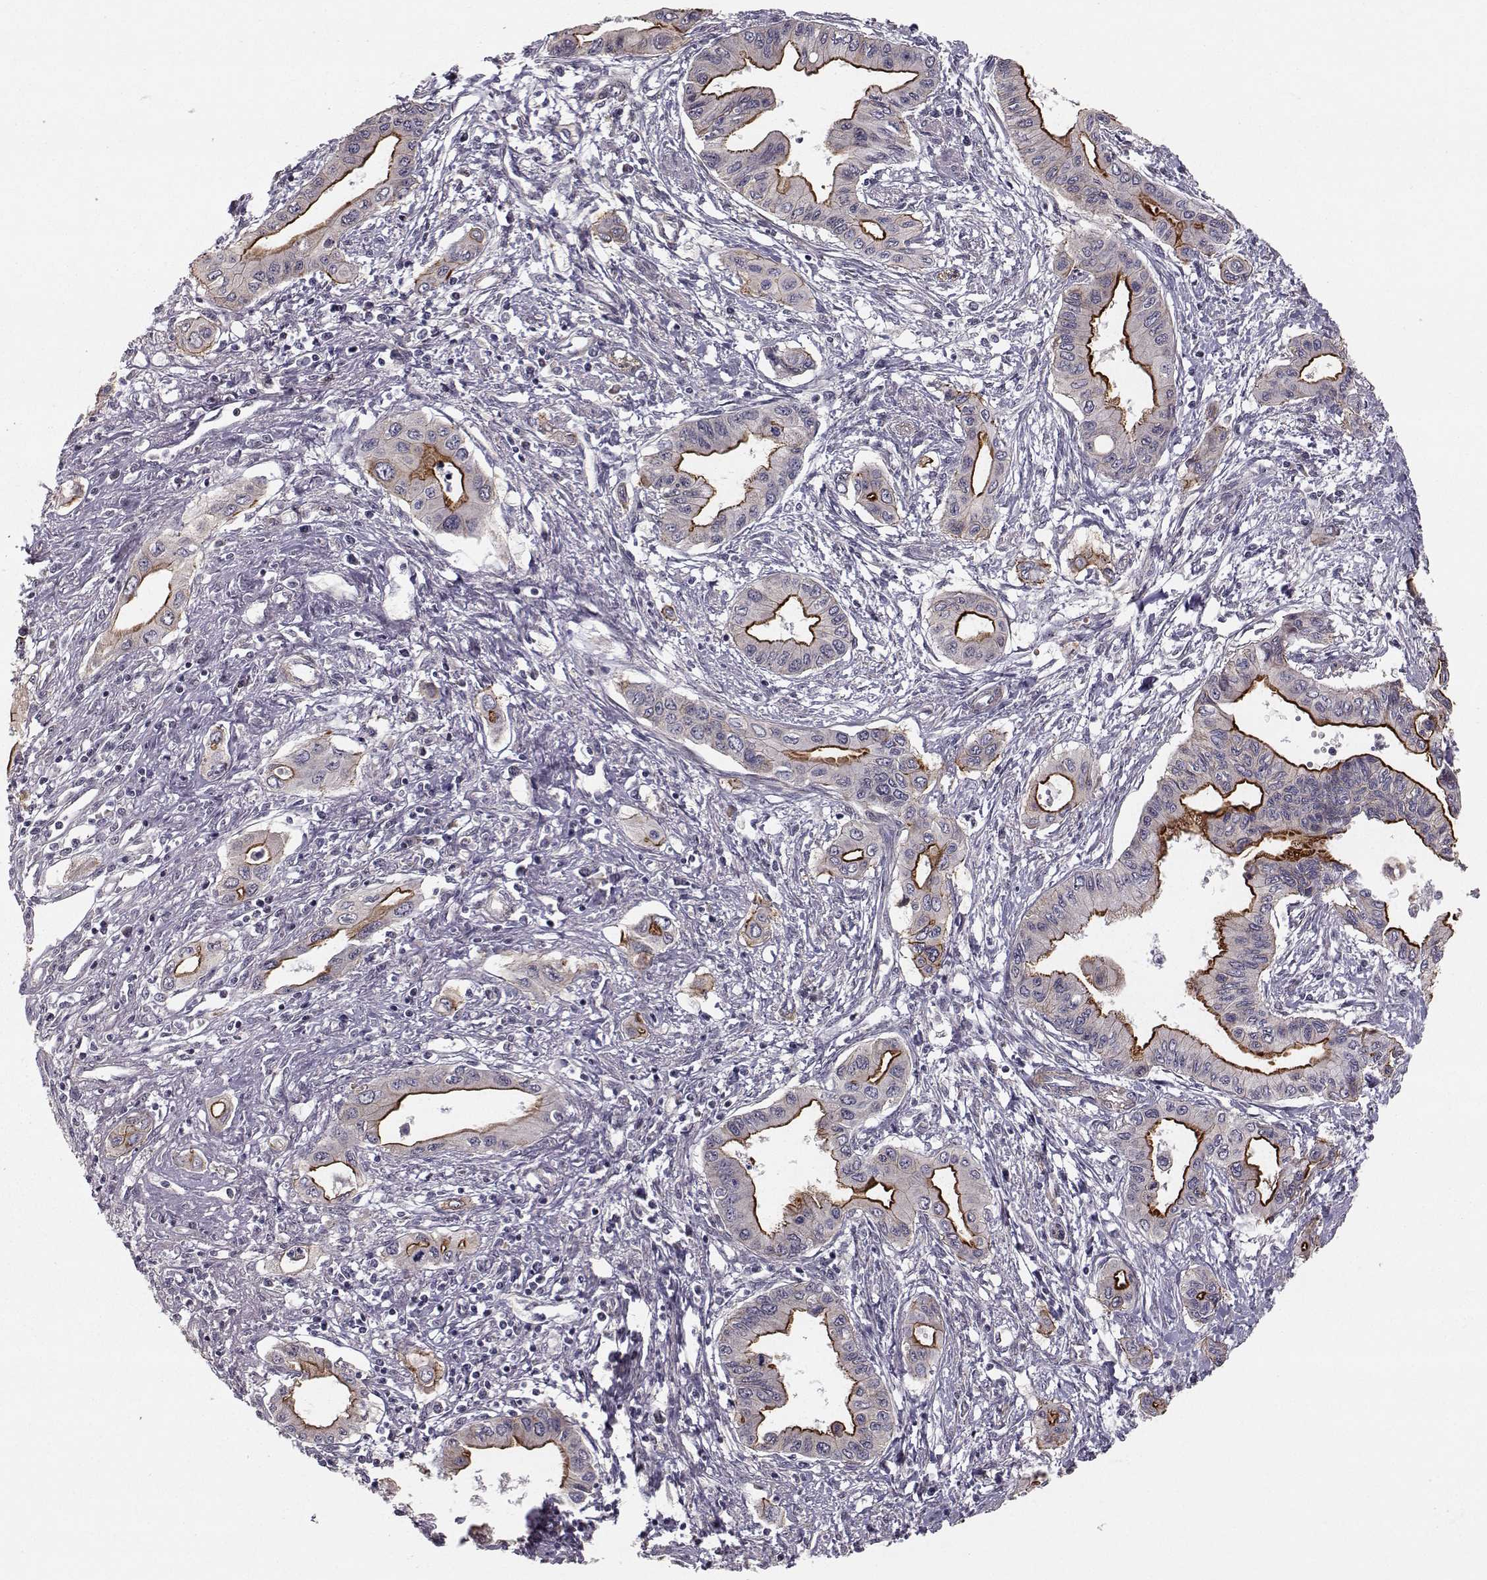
{"staining": {"intensity": "strong", "quantity": "25%-75%", "location": "cytoplasmic/membranous"}, "tissue": "pancreatic cancer", "cell_type": "Tumor cells", "image_type": "cancer", "snomed": [{"axis": "morphology", "description": "Adenocarcinoma, NOS"}, {"axis": "topography", "description": "Pancreas"}], "caption": "Immunohistochemistry (IHC) (DAB (3,3'-diaminobenzidine)) staining of human adenocarcinoma (pancreatic) demonstrates strong cytoplasmic/membranous protein positivity in approximately 25%-75% of tumor cells.", "gene": "PLEKHG3", "patient": {"sex": "female", "age": 62}}